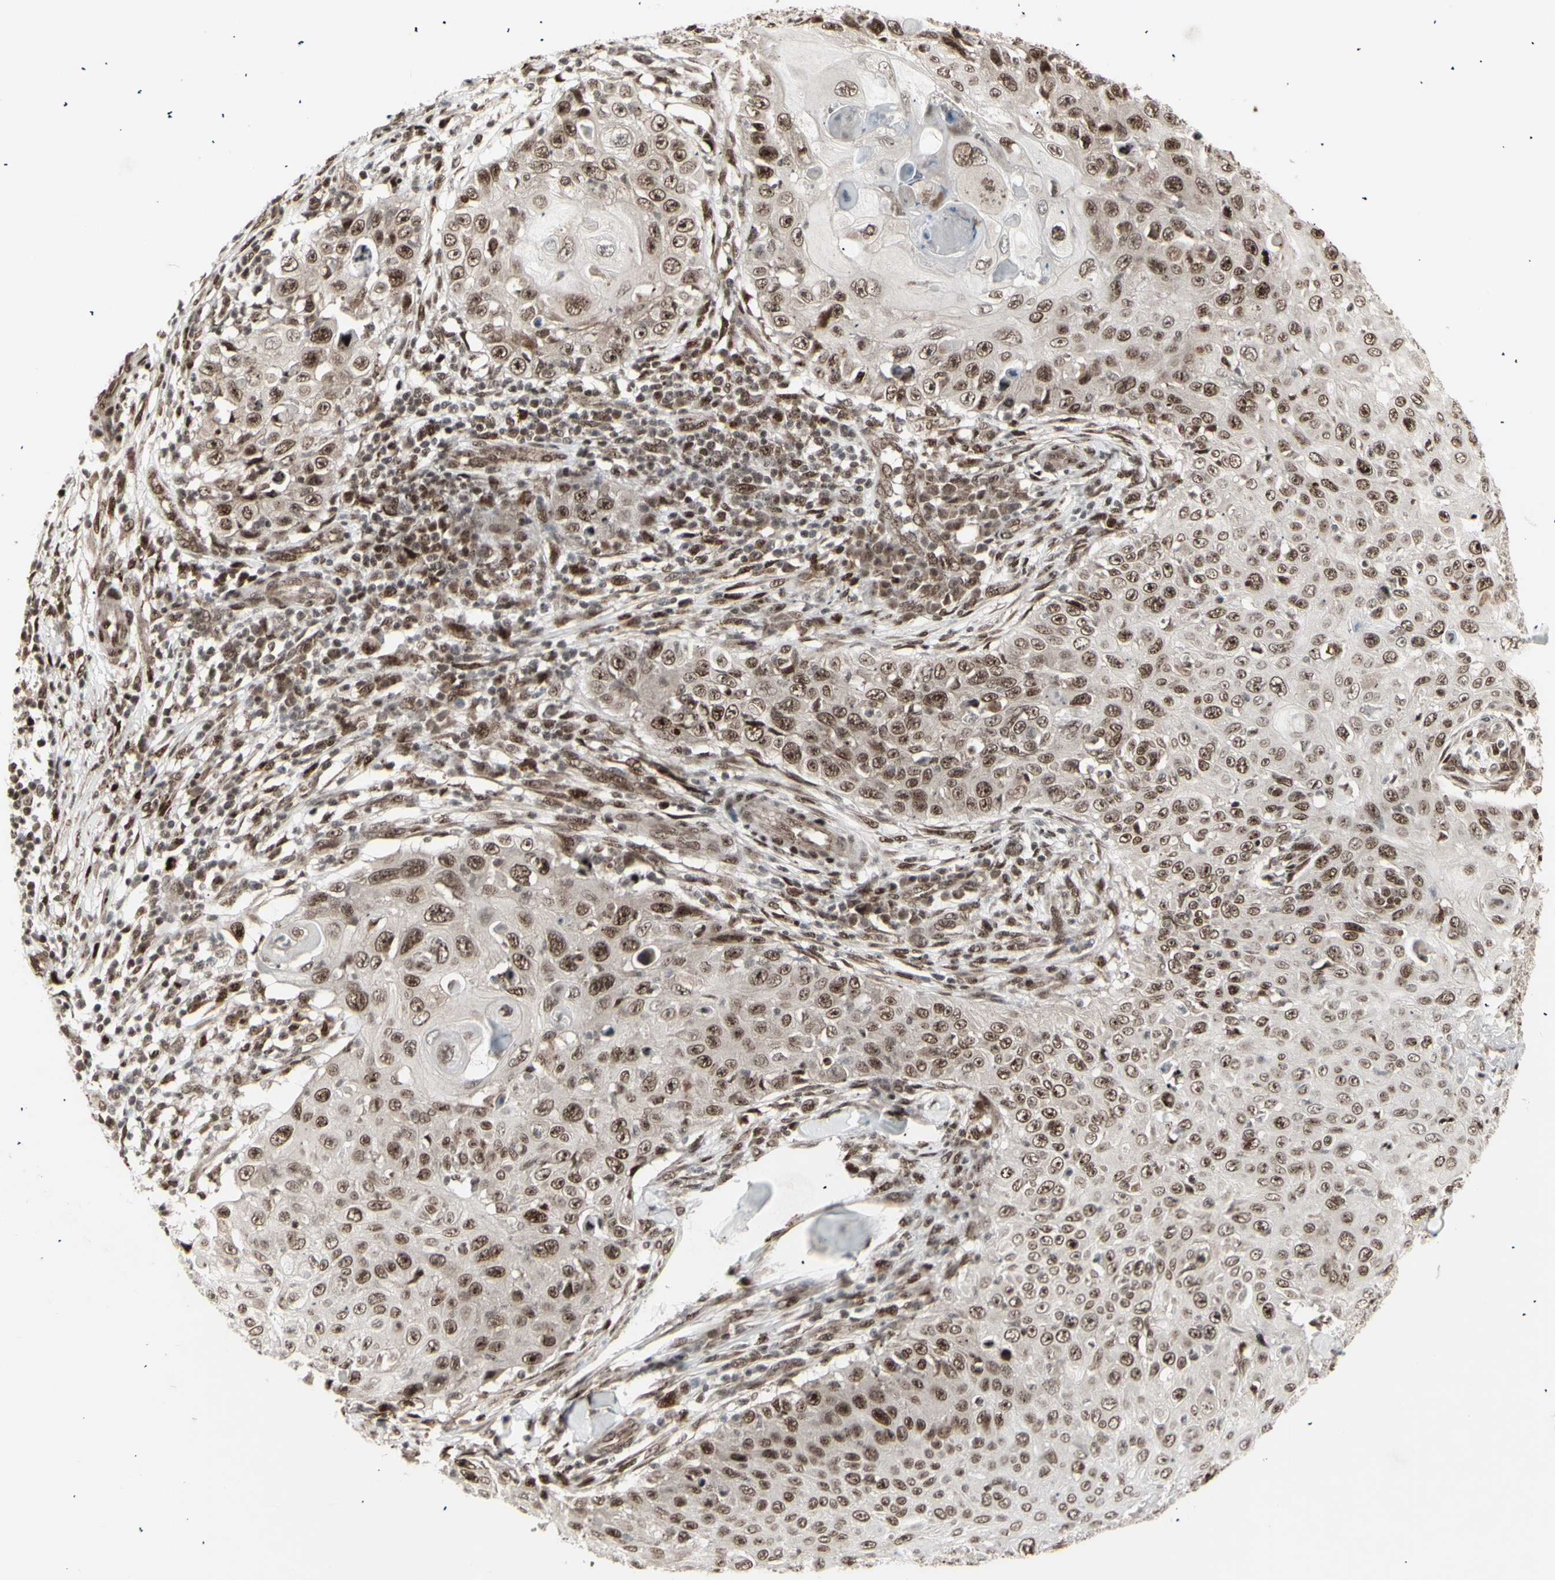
{"staining": {"intensity": "moderate", "quantity": ">75%", "location": "cytoplasmic/membranous,nuclear"}, "tissue": "skin cancer", "cell_type": "Tumor cells", "image_type": "cancer", "snomed": [{"axis": "morphology", "description": "Squamous cell carcinoma, NOS"}, {"axis": "topography", "description": "Skin"}], "caption": "Immunohistochemical staining of skin squamous cell carcinoma displays medium levels of moderate cytoplasmic/membranous and nuclear staining in about >75% of tumor cells.", "gene": "CBX1", "patient": {"sex": "male", "age": 86}}